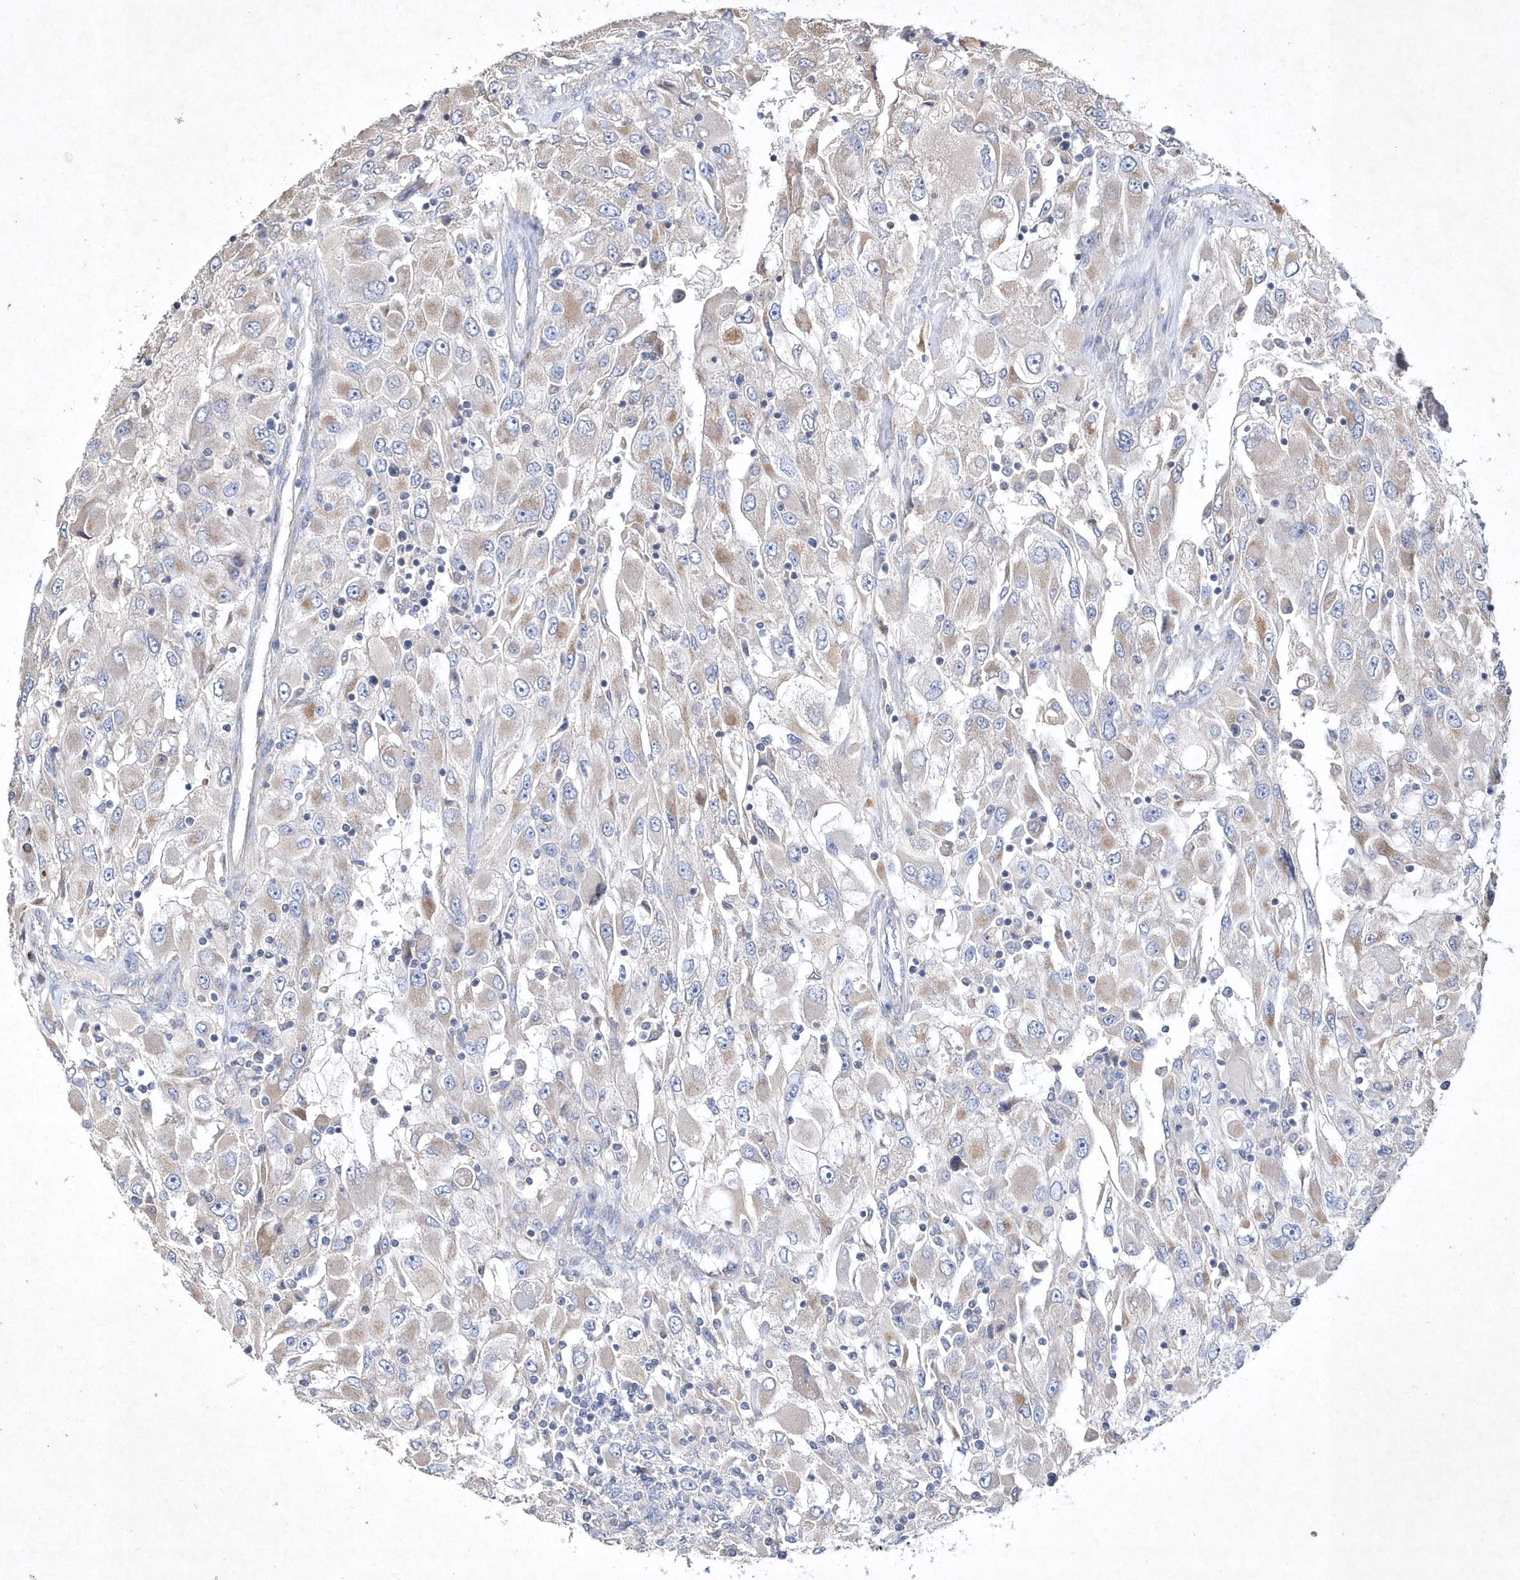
{"staining": {"intensity": "moderate", "quantity": "<25%", "location": "cytoplasmic/membranous"}, "tissue": "renal cancer", "cell_type": "Tumor cells", "image_type": "cancer", "snomed": [{"axis": "morphology", "description": "Adenocarcinoma, NOS"}, {"axis": "topography", "description": "Kidney"}], "caption": "A photomicrograph of human adenocarcinoma (renal) stained for a protein exhibits moderate cytoplasmic/membranous brown staining in tumor cells. The staining is performed using DAB (3,3'-diaminobenzidine) brown chromogen to label protein expression. The nuclei are counter-stained blue using hematoxylin.", "gene": "METTL8", "patient": {"sex": "female", "age": 52}}